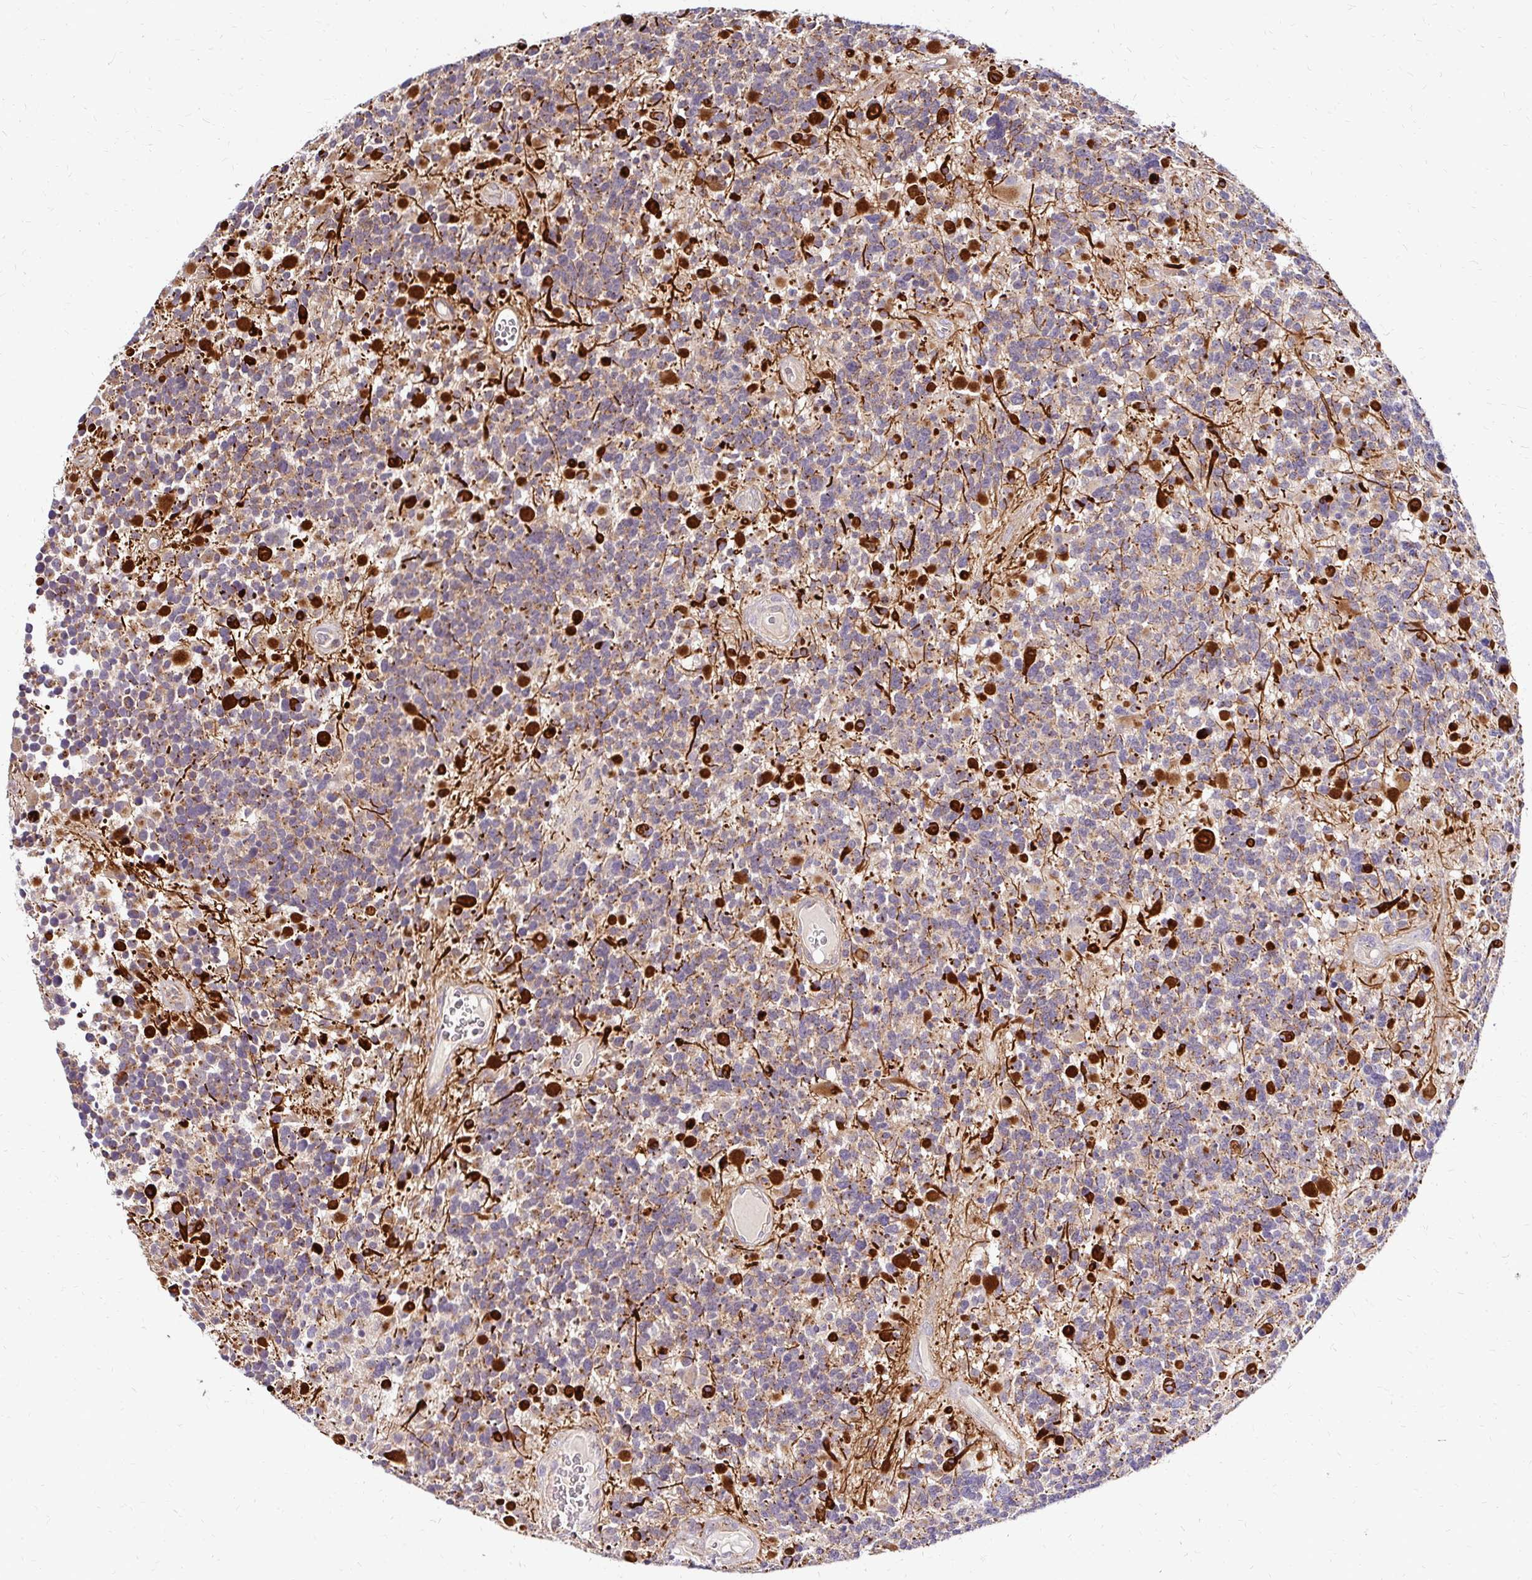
{"staining": {"intensity": "weak", "quantity": "25%-75%", "location": "cytoplasmic/membranous"}, "tissue": "glioma", "cell_type": "Tumor cells", "image_type": "cancer", "snomed": [{"axis": "morphology", "description": "Glioma, malignant, High grade"}, {"axis": "topography", "description": "Brain"}], "caption": "Immunohistochemistry (DAB) staining of human glioma shows weak cytoplasmic/membranous protein positivity in approximately 25%-75% of tumor cells. The staining is performed using DAB brown chromogen to label protein expression. The nuclei are counter-stained blue using hematoxylin.", "gene": "IDUA", "patient": {"sex": "female", "age": 40}}